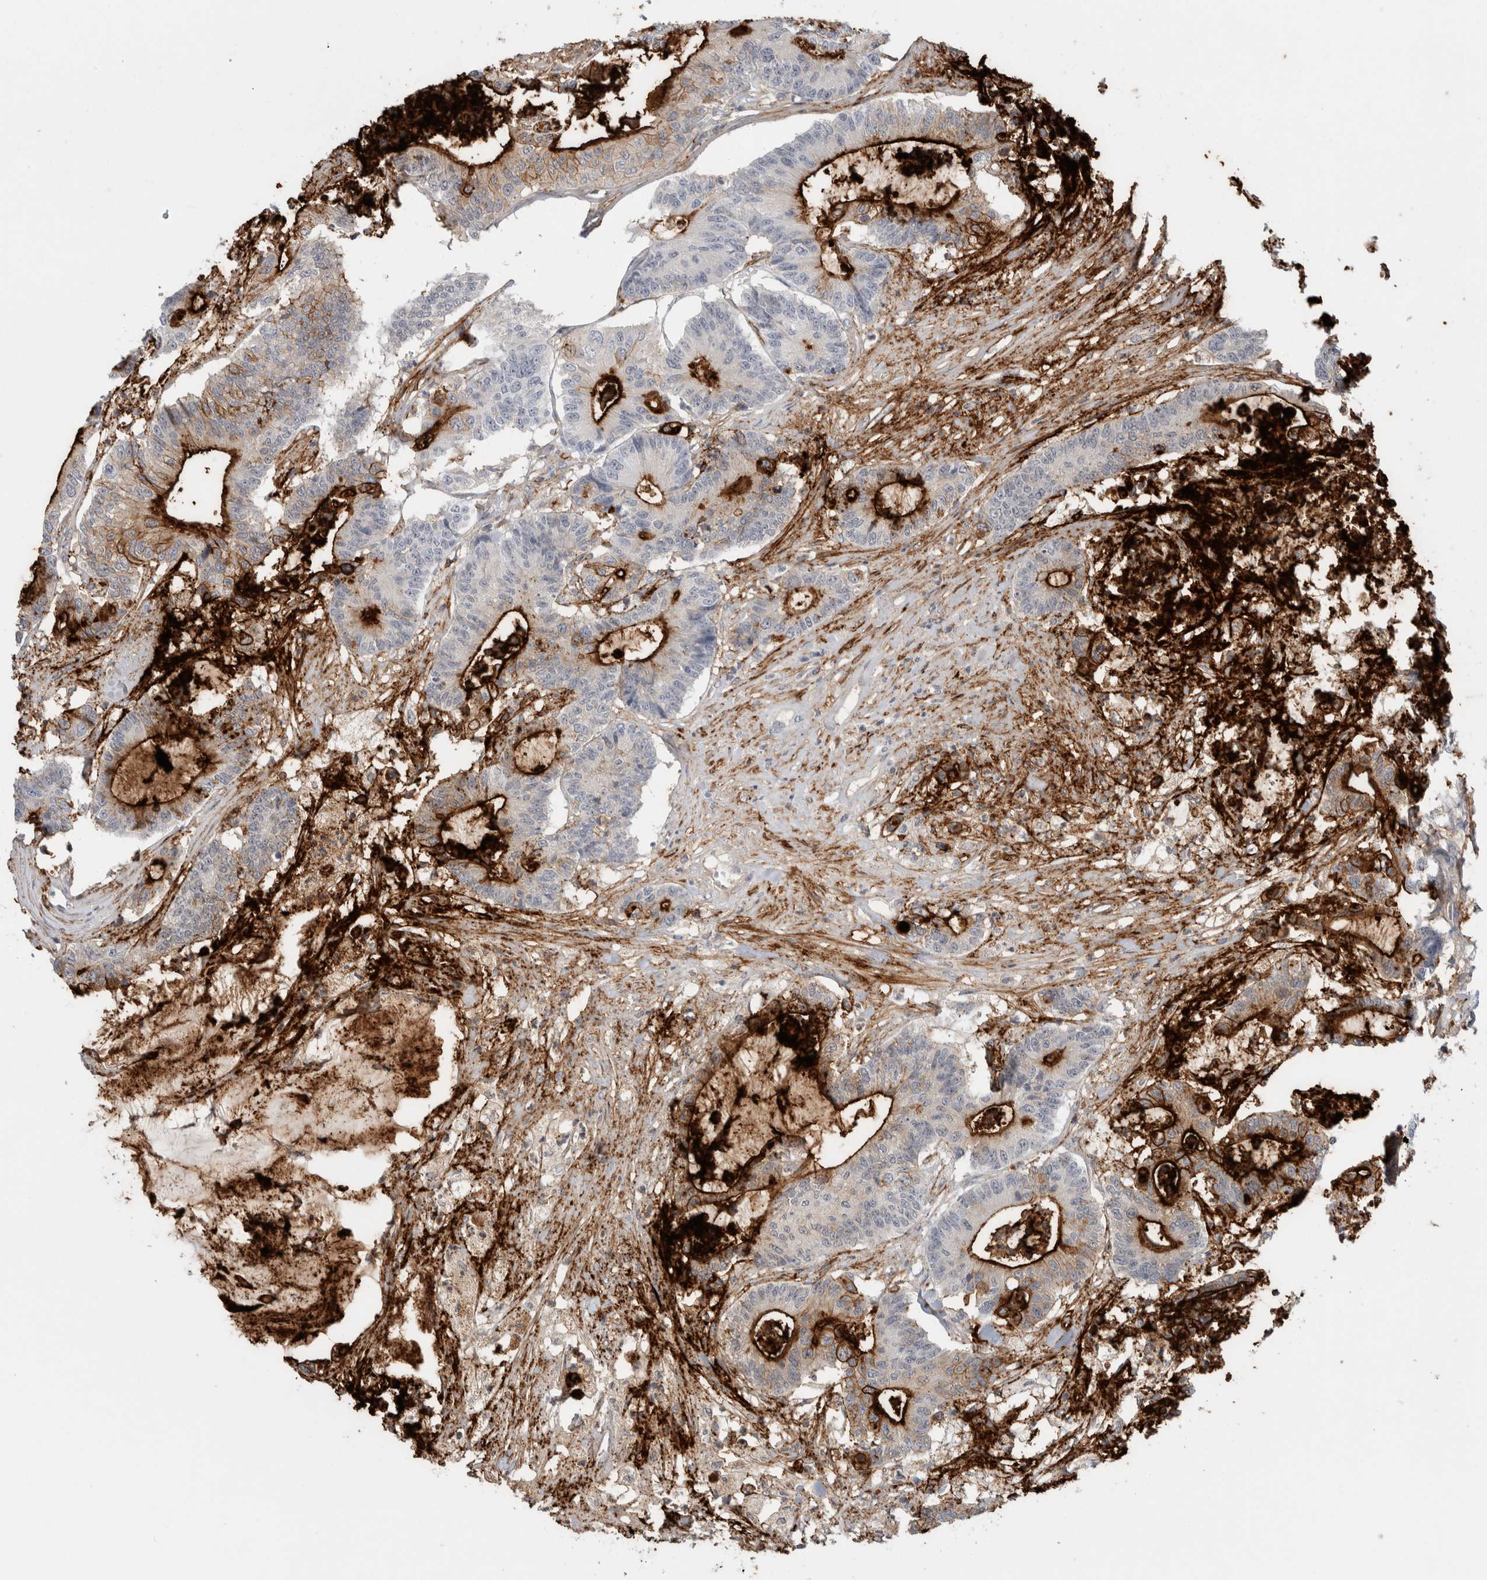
{"staining": {"intensity": "strong", "quantity": "25%-75%", "location": "cytoplasmic/membranous"}, "tissue": "colorectal cancer", "cell_type": "Tumor cells", "image_type": "cancer", "snomed": [{"axis": "morphology", "description": "Adenocarcinoma, NOS"}, {"axis": "topography", "description": "Colon"}], "caption": "Protein analysis of colorectal cancer tissue shows strong cytoplasmic/membranous expression in about 25%-75% of tumor cells.", "gene": "CD55", "patient": {"sex": "female", "age": 84}}